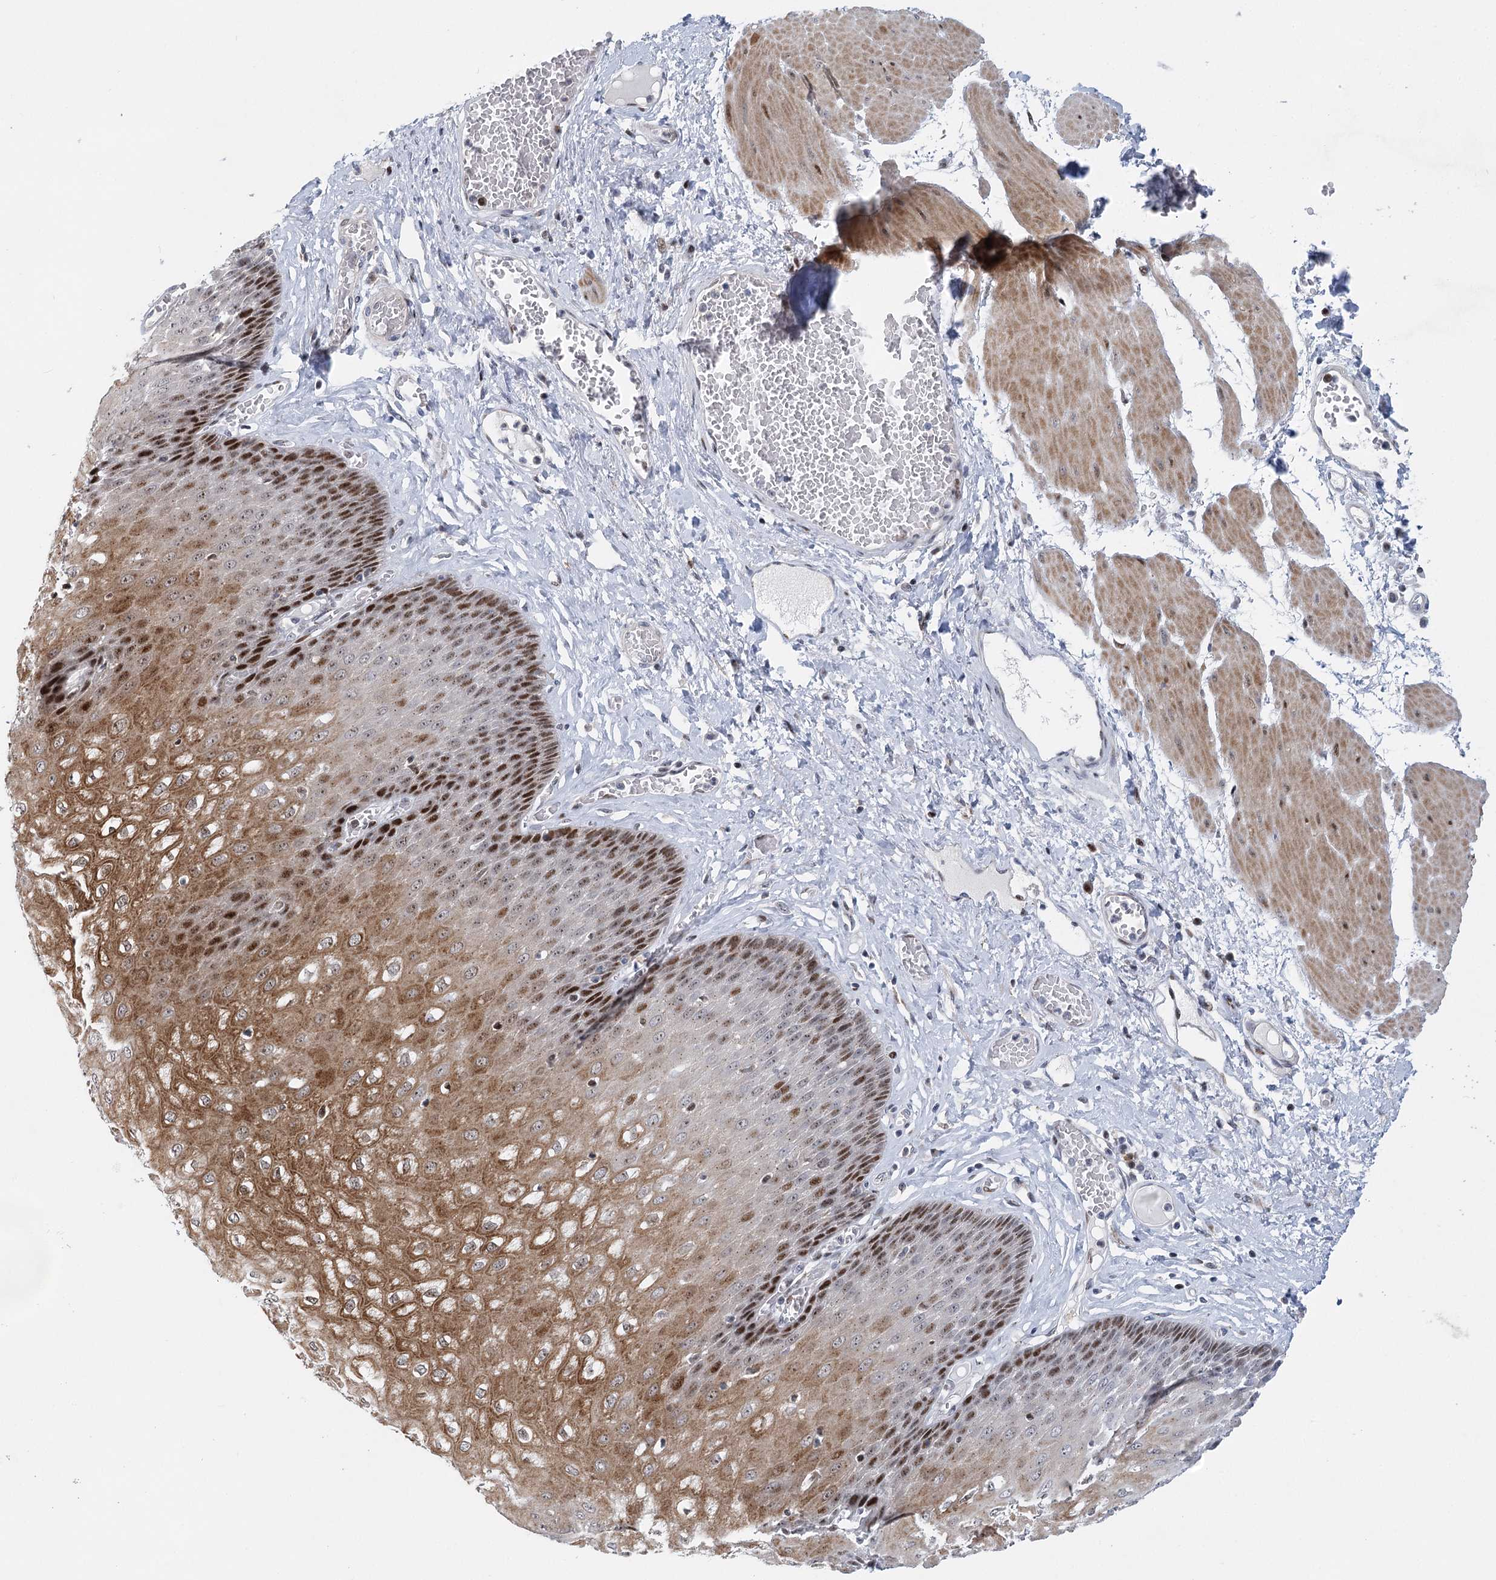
{"staining": {"intensity": "strong", "quantity": ">75%", "location": "cytoplasmic/membranous,nuclear"}, "tissue": "esophagus", "cell_type": "Squamous epithelial cells", "image_type": "normal", "snomed": [{"axis": "morphology", "description": "Normal tissue, NOS"}, {"axis": "topography", "description": "Esophagus"}], "caption": "Immunohistochemistry (DAB (3,3'-diaminobenzidine)) staining of normal esophagus exhibits strong cytoplasmic/membranous,nuclear protein expression in approximately >75% of squamous epithelial cells. The staining was performed using DAB, with brown indicating positive protein expression. Nuclei are stained blue with hematoxylin.", "gene": "CAMTA1", "patient": {"sex": "male", "age": 60}}